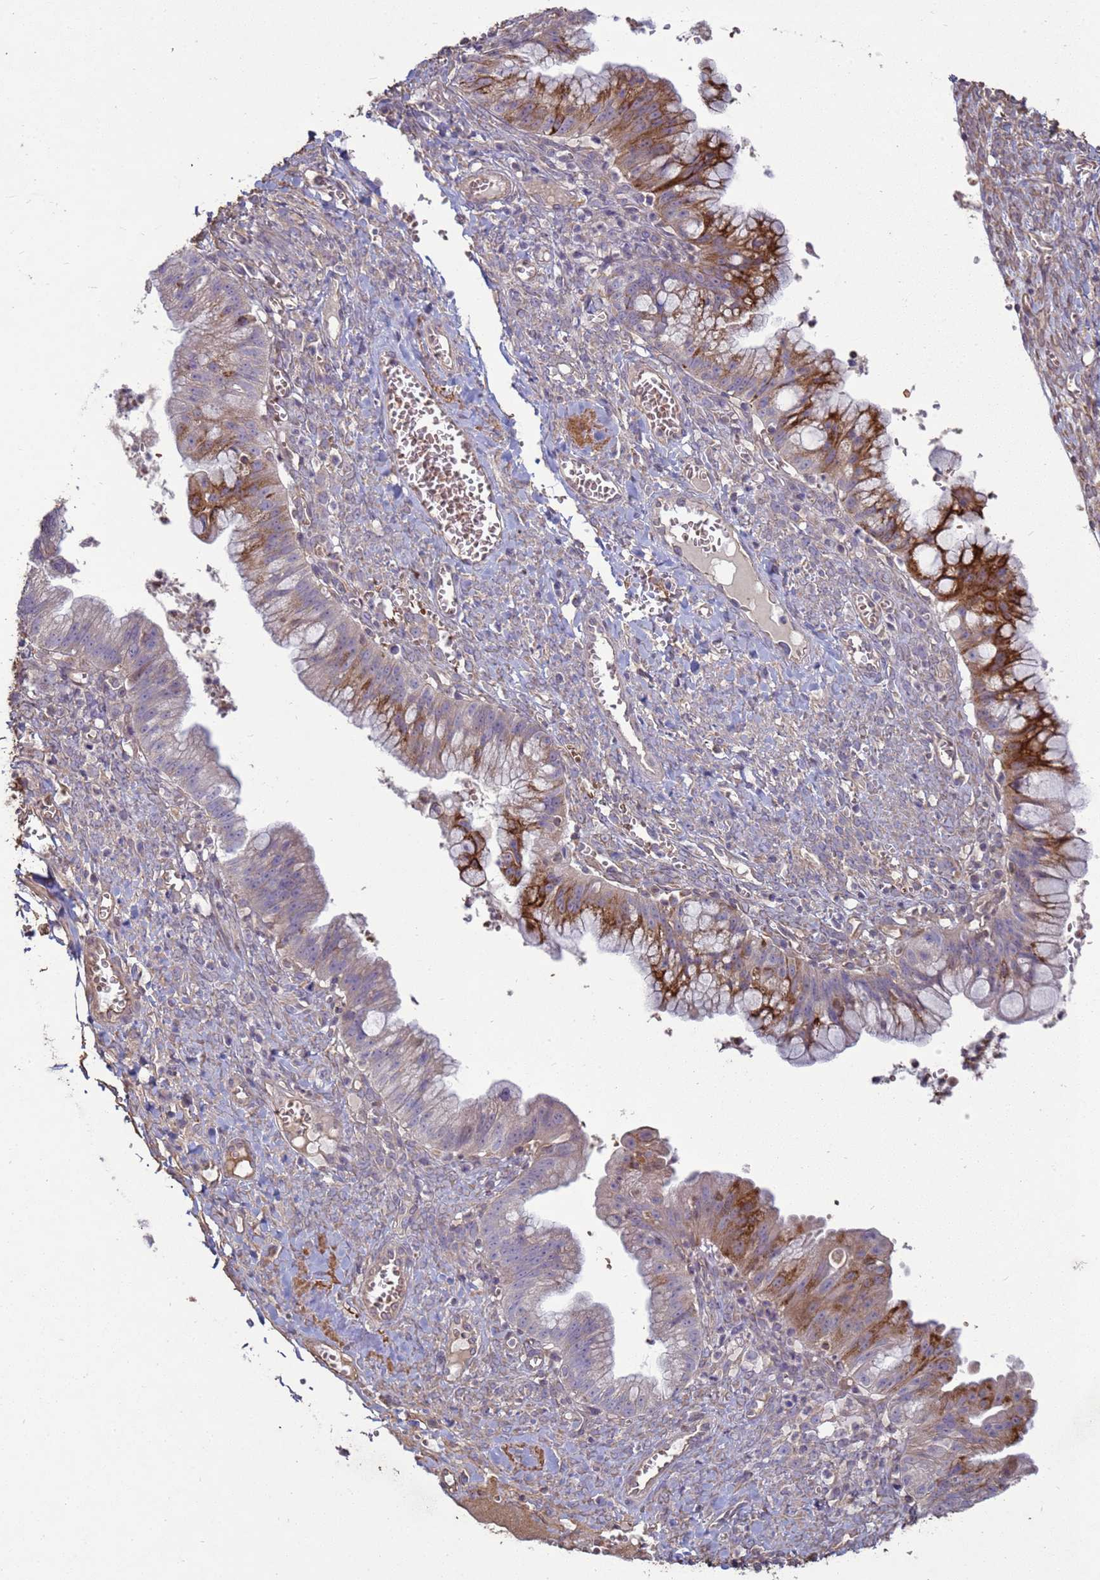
{"staining": {"intensity": "strong", "quantity": "25%-75%", "location": "cytoplasmic/membranous"}, "tissue": "ovarian cancer", "cell_type": "Tumor cells", "image_type": "cancer", "snomed": [{"axis": "morphology", "description": "Cystadenocarcinoma, mucinous, NOS"}, {"axis": "topography", "description": "Ovary"}], "caption": "A brown stain labels strong cytoplasmic/membranous positivity of a protein in ovarian cancer (mucinous cystadenocarcinoma) tumor cells.", "gene": "SGIP1", "patient": {"sex": "female", "age": 70}}